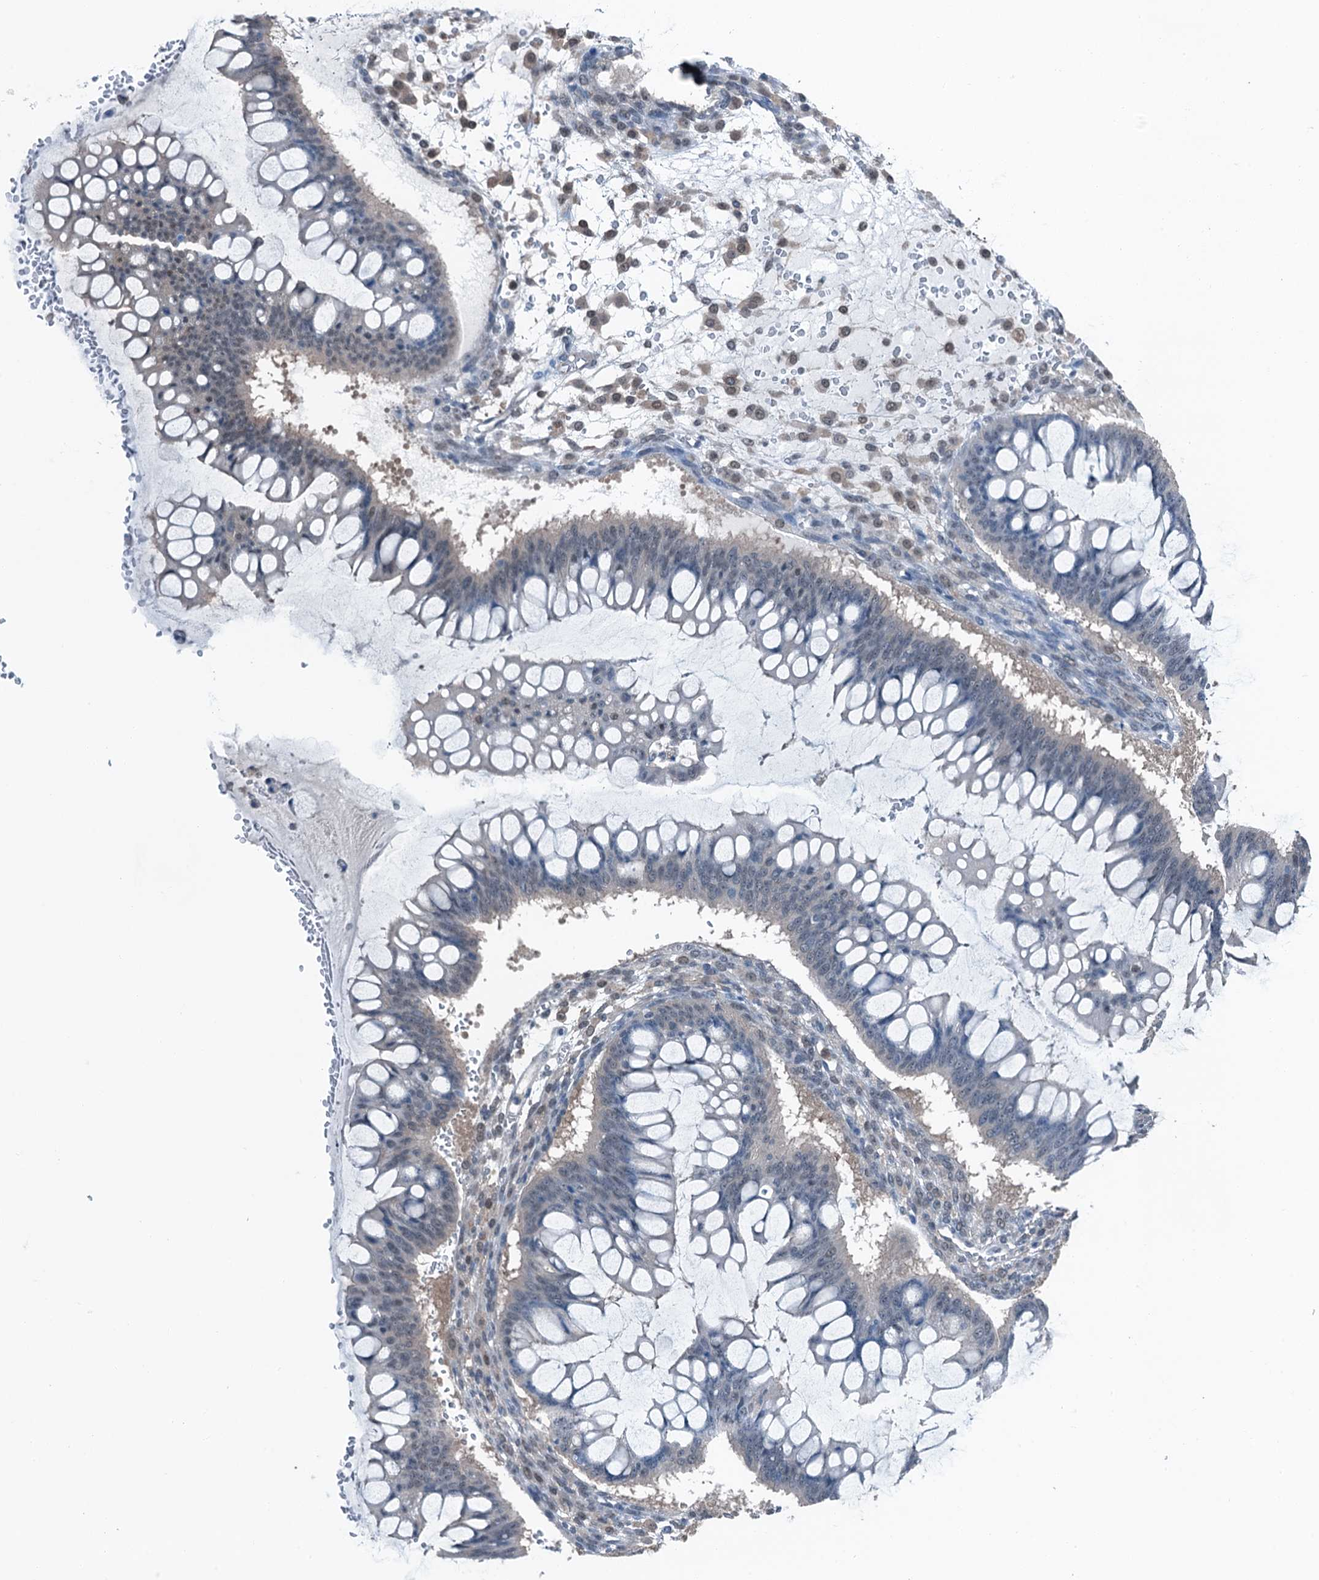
{"staining": {"intensity": "negative", "quantity": "none", "location": "none"}, "tissue": "ovarian cancer", "cell_type": "Tumor cells", "image_type": "cancer", "snomed": [{"axis": "morphology", "description": "Cystadenocarcinoma, mucinous, NOS"}, {"axis": "topography", "description": "Ovary"}], "caption": "This is a photomicrograph of immunohistochemistry staining of ovarian cancer (mucinous cystadenocarcinoma), which shows no expression in tumor cells. Brightfield microscopy of IHC stained with DAB (3,3'-diaminobenzidine) (brown) and hematoxylin (blue), captured at high magnification.", "gene": "RNH1", "patient": {"sex": "female", "age": 73}}